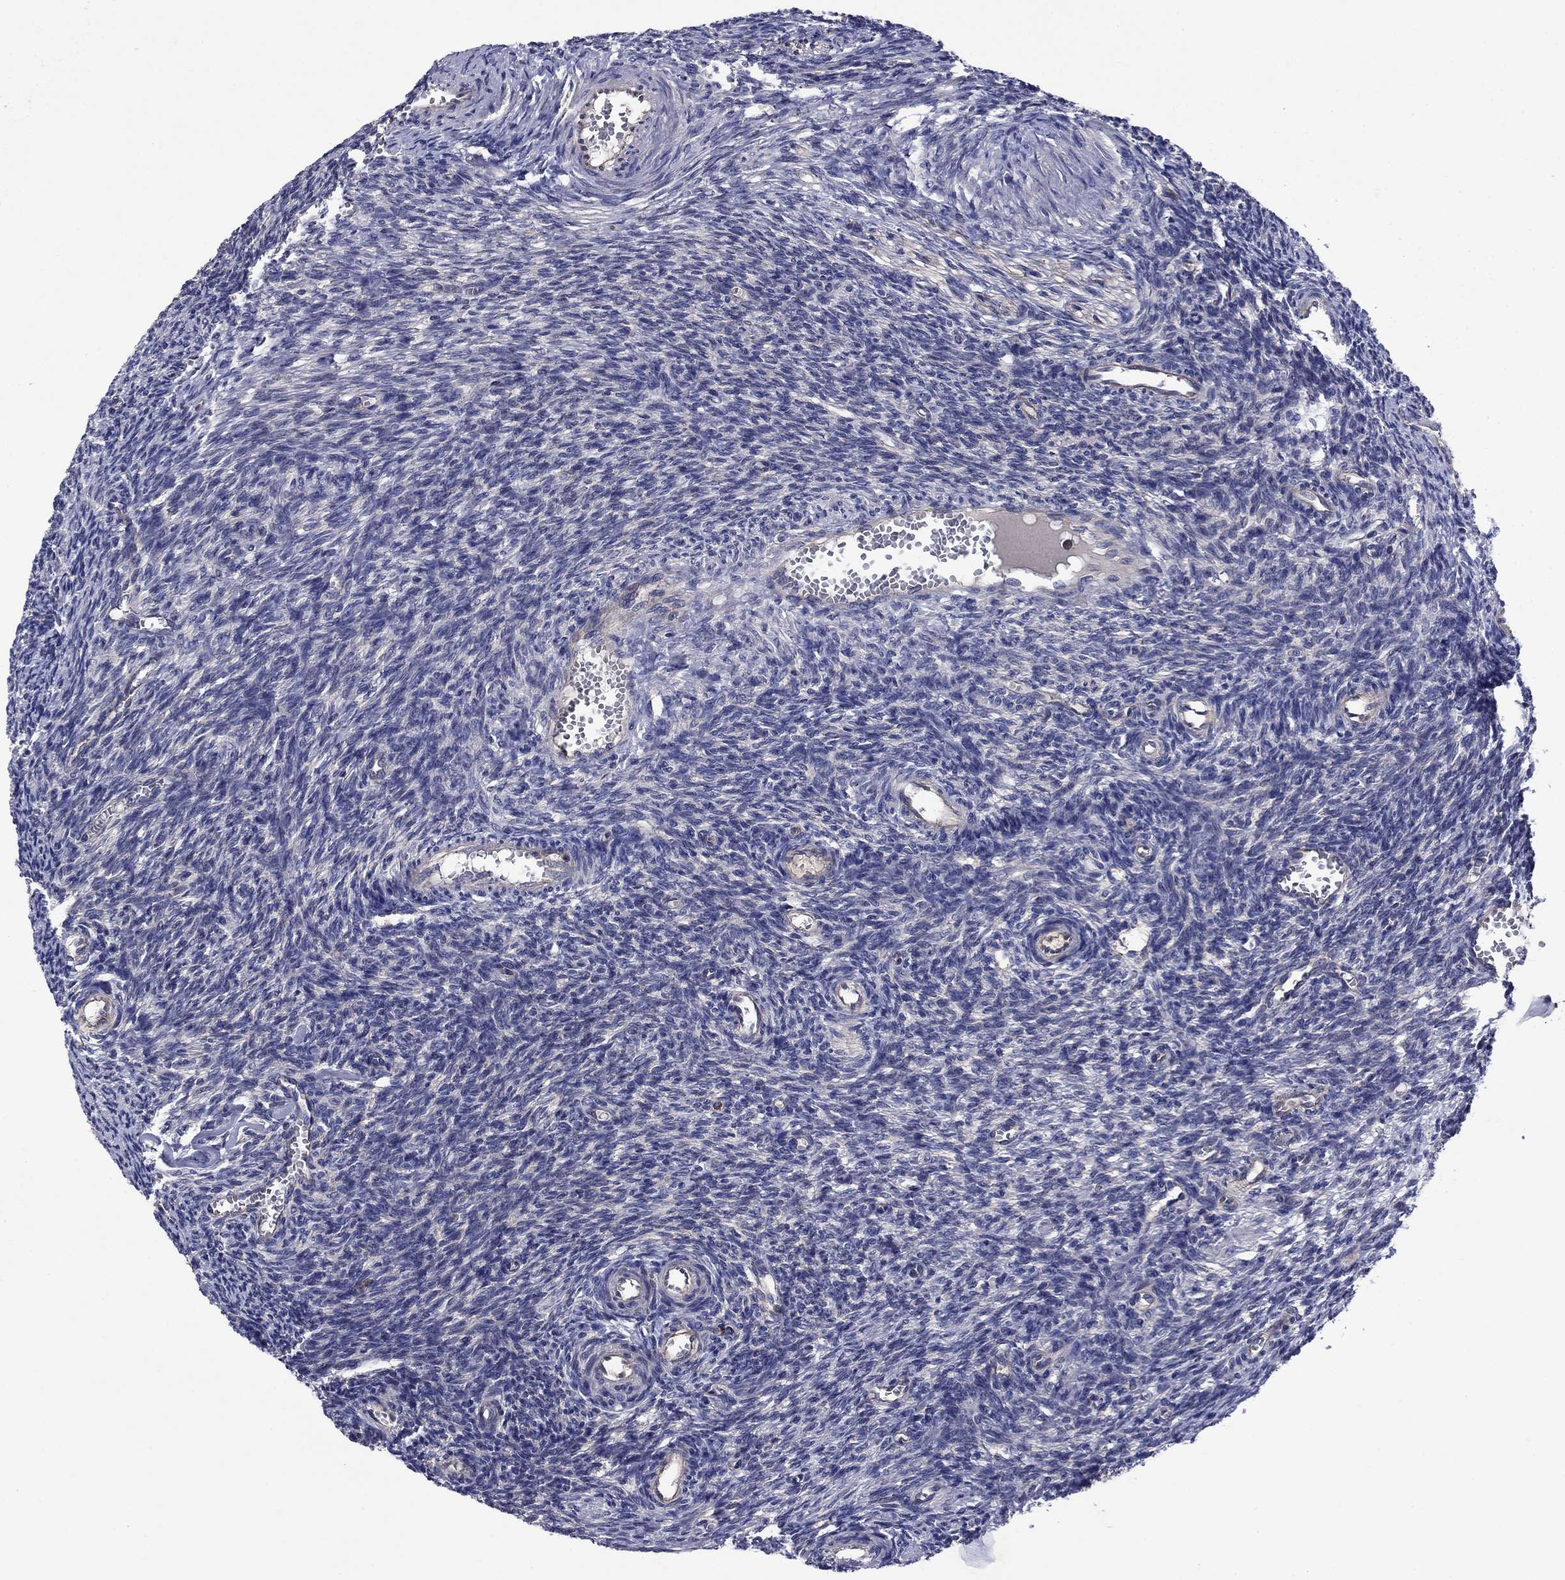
{"staining": {"intensity": "negative", "quantity": "none", "location": "none"}, "tissue": "ovary", "cell_type": "Ovarian stroma cells", "image_type": "normal", "snomed": [{"axis": "morphology", "description": "Normal tissue, NOS"}, {"axis": "topography", "description": "Ovary"}], "caption": "The IHC image has no significant staining in ovarian stroma cells of ovary. (Brightfield microscopy of DAB immunohistochemistry at high magnification).", "gene": "KIF22", "patient": {"sex": "female", "age": 27}}